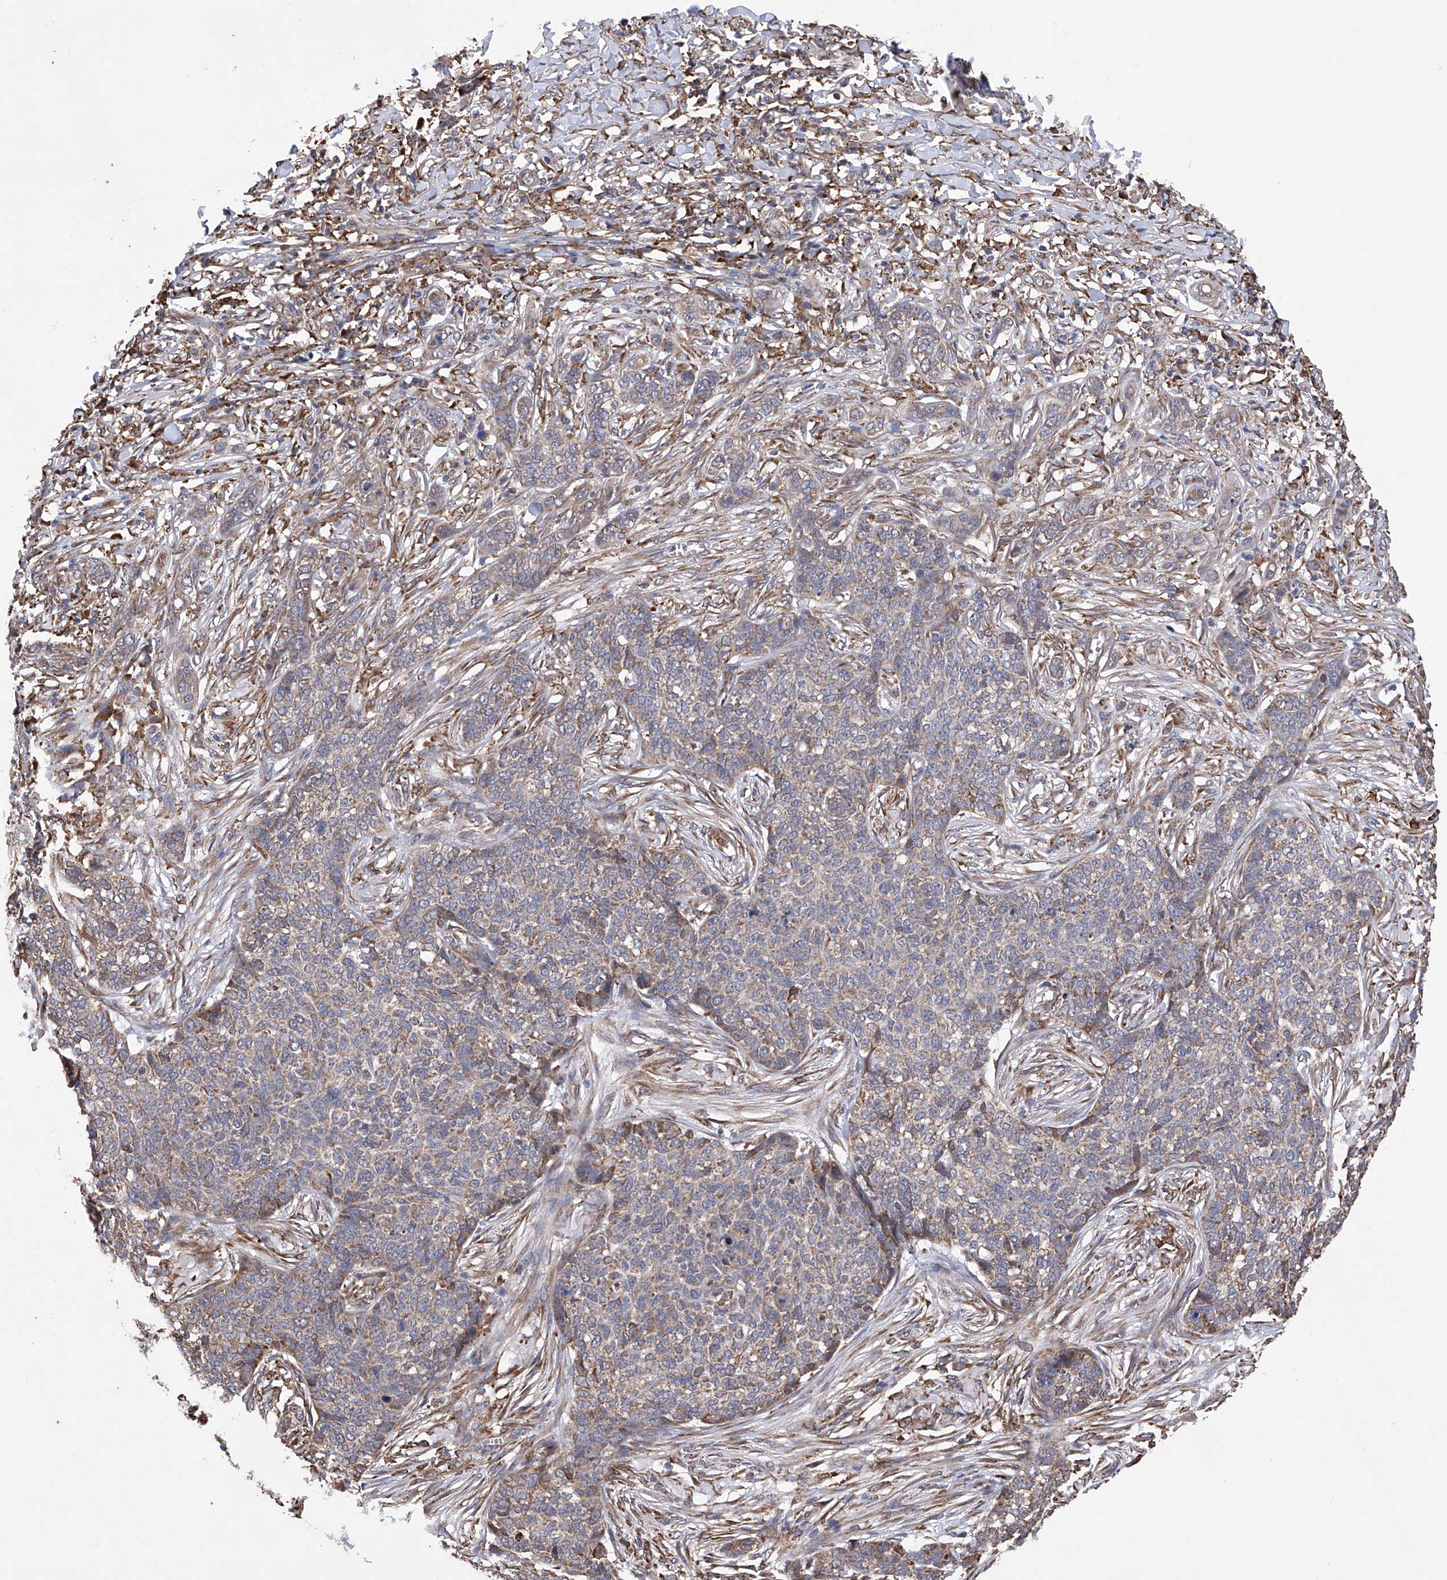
{"staining": {"intensity": "weak", "quantity": "25%-75%", "location": "cytoplasmic/membranous"}, "tissue": "skin cancer", "cell_type": "Tumor cells", "image_type": "cancer", "snomed": [{"axis": "morphology", "description": "Basal cell carcinoma"}, {"axis": "topography", "description": "Skin"}], "caption": "A brown stain shows weak cytoplasmic/membranous staining of a protein in basal cell carcinoma (skin) tumor cells.", "gene": "DNAH8", "patient": {"sex": "male", "age": 85}}